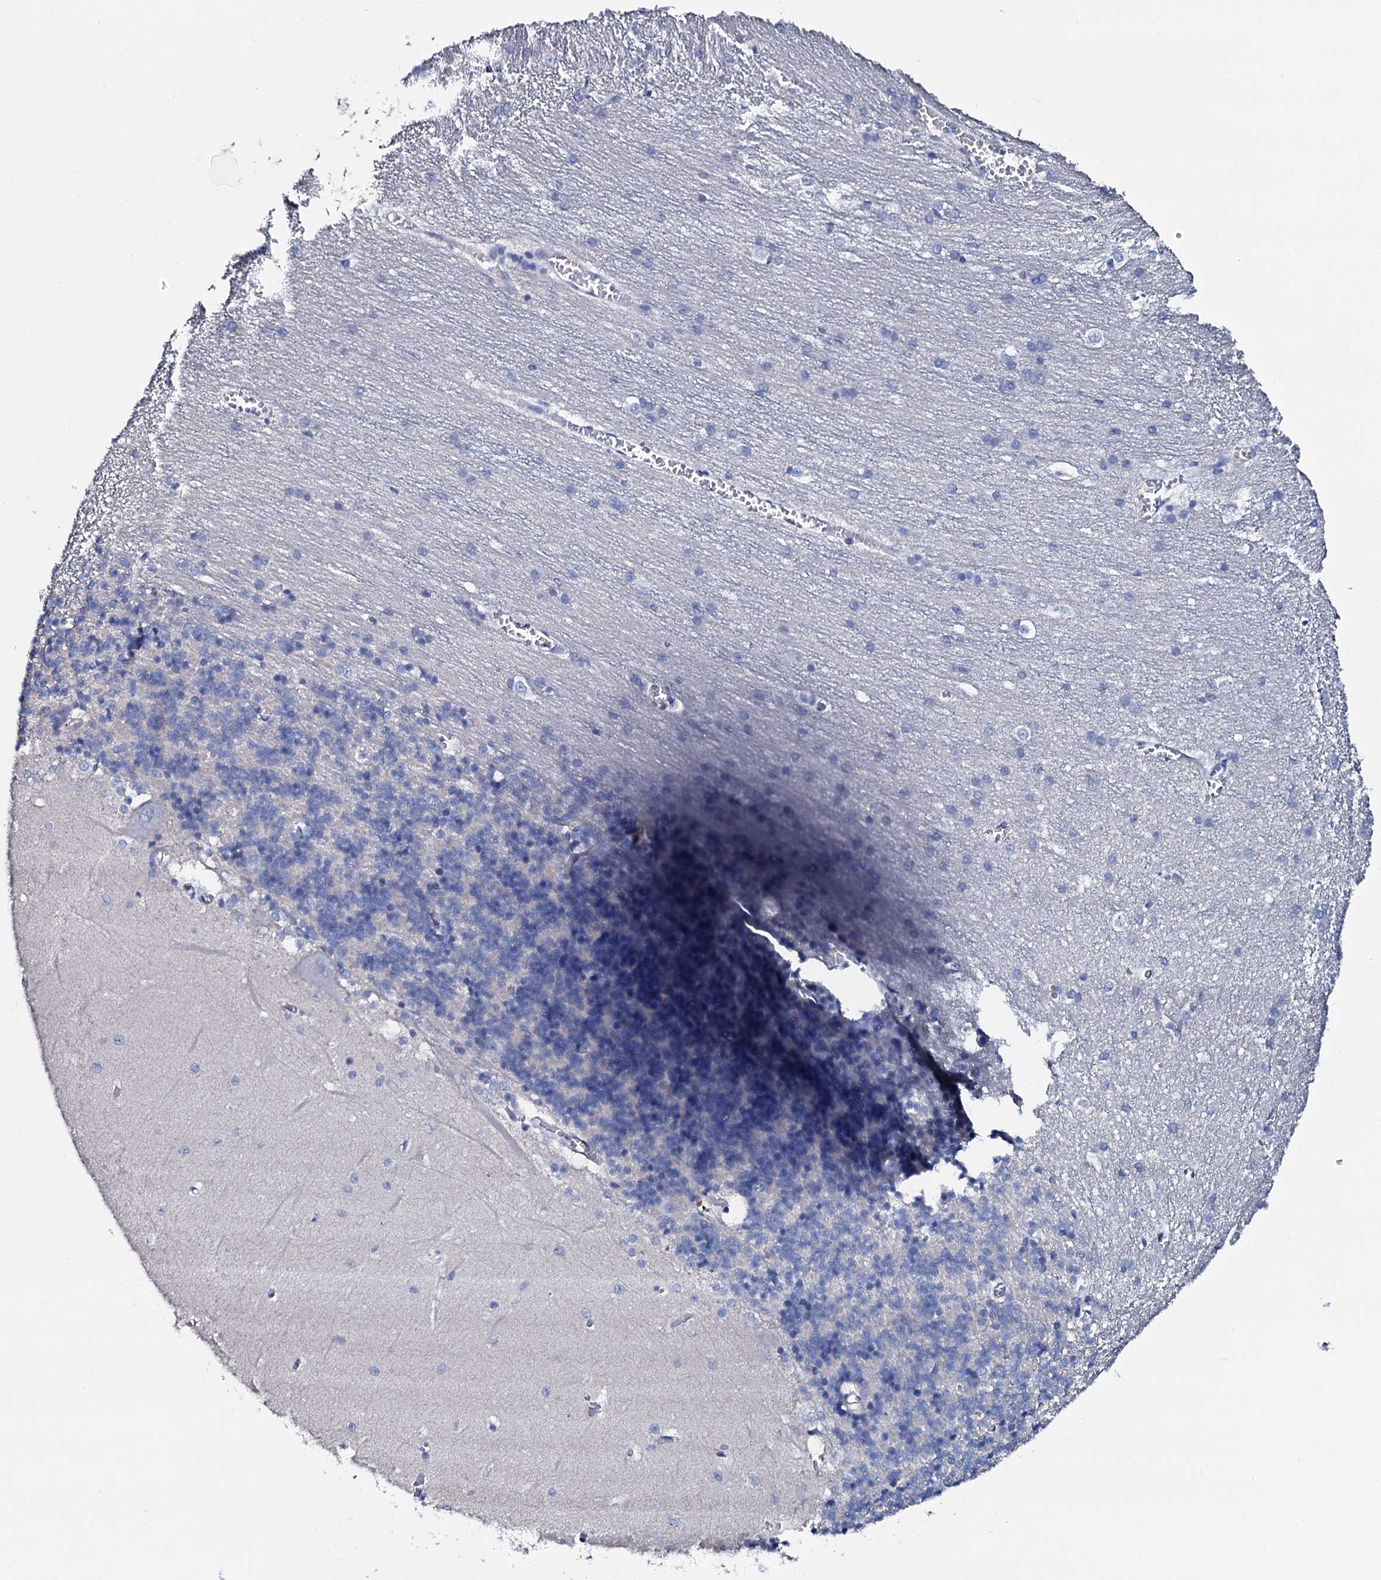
{"staining": {"intensity": "negative", "quantity": "none", "location": "none"}, "tissue": "cerebellum", "cell_type": "Cells in granular layer", "image_type": "normal", "snomed": [{"axis": "morphology", "description": "Normal tissue, NOS"}, {"axis": "topography", "description": "Cerebellum"}], "caption": "Cerebellum stained for a protein using immunohistochemistry demonstrates no expression cells in granular layer.", "gene": "GYS2", "patient": {"sex": "male", "age": 37}}